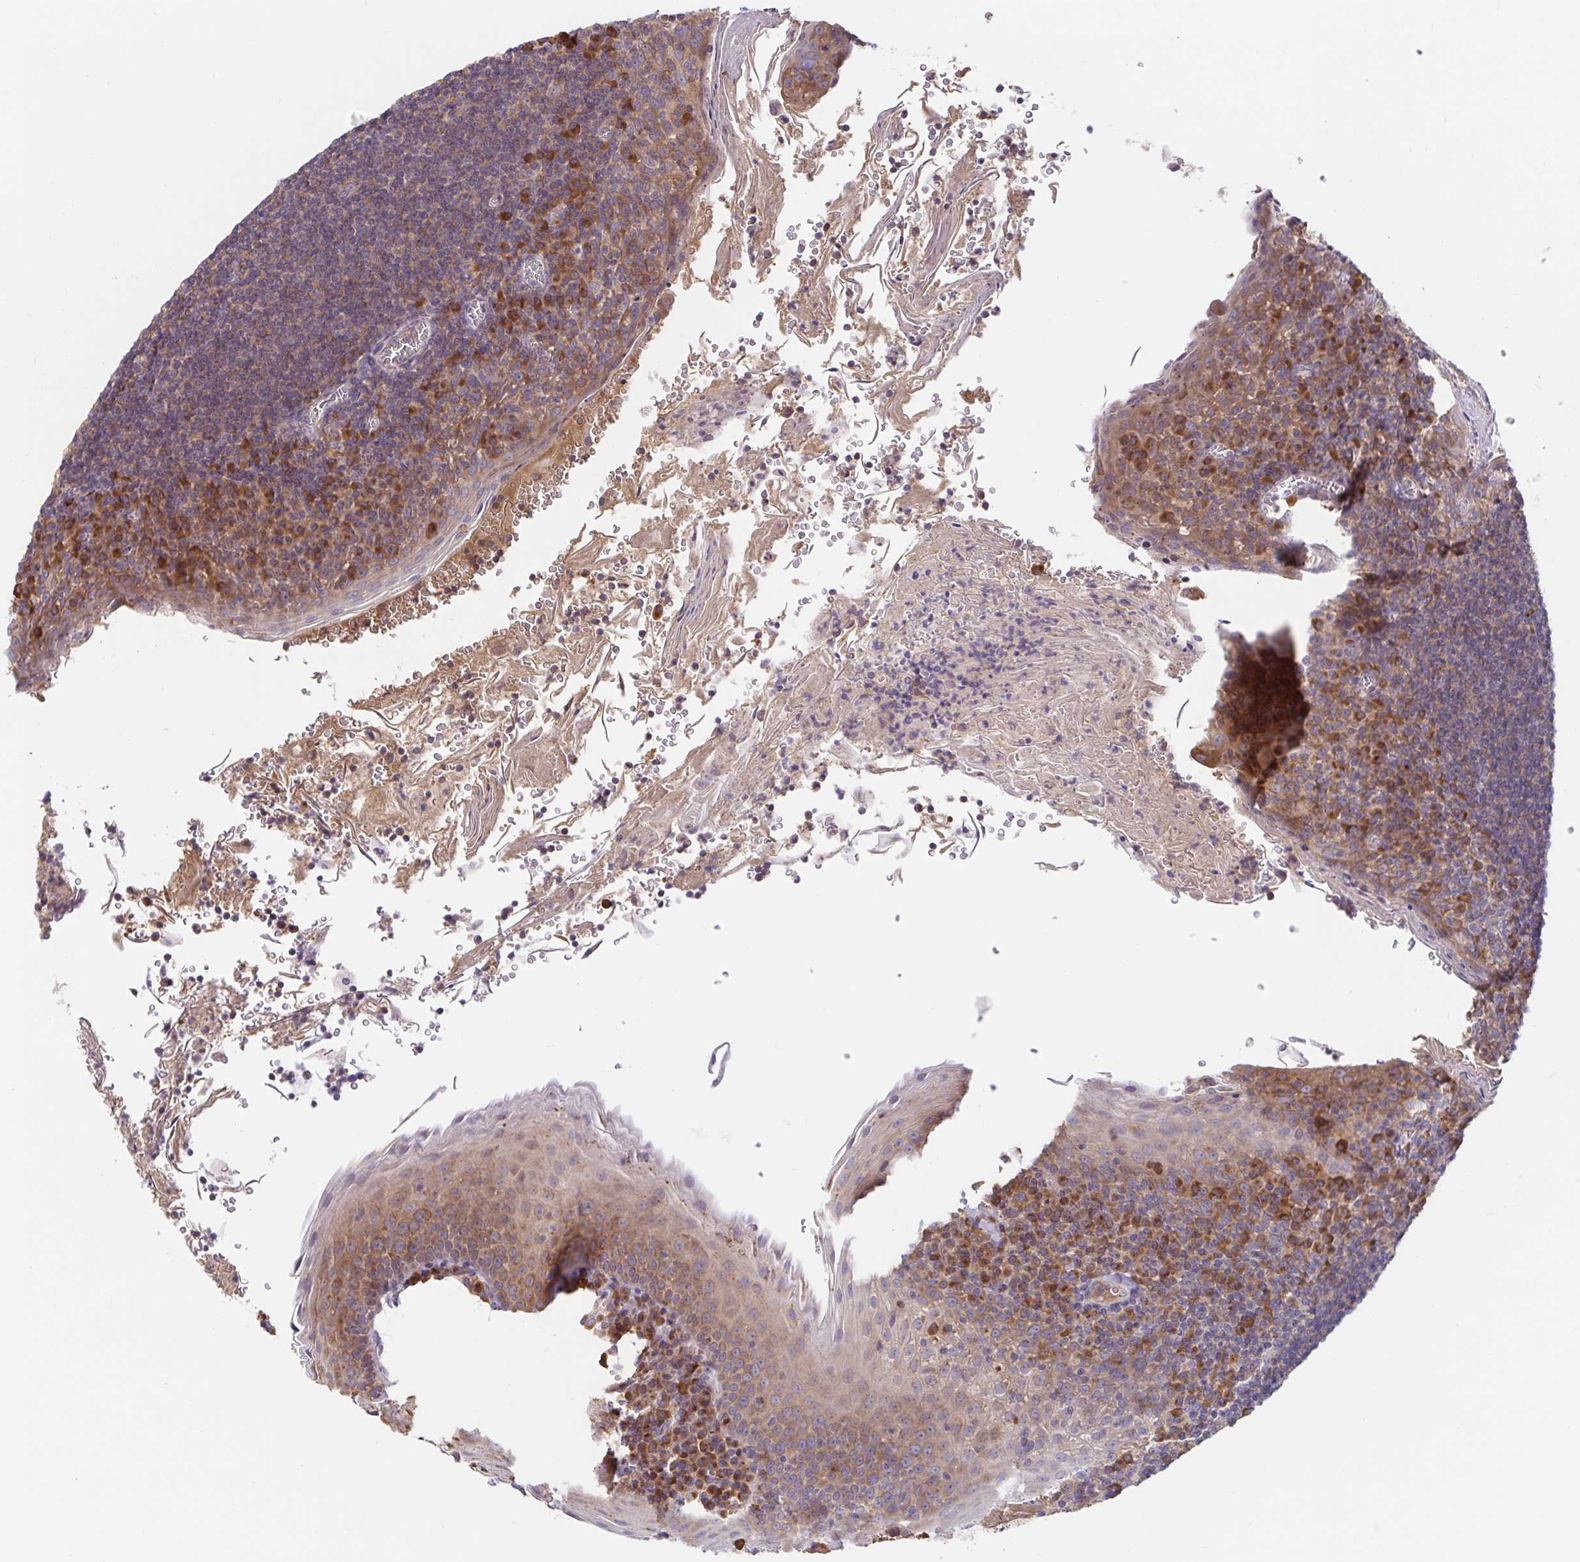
{"staining": {"intensity": "moderate", "quantity": ">75%", "location": "cytoplasmic/membranous"}, "tissue": "tonsil", "cell_type": "Germinal center cells", "image_type": "normal", "snomed": [{"axis": "morphology", "description": "Normal tissue, NOS"}, {"axis": "topography", "description": "Tonsil"}], "caption": "The micrograph demonstrates staining of unremarkable tonsil, revealing moderate cytoplasmic/membranous protein expression (brown color) within germinal center cells. (Brightfield microscopy of DAB IHC at high magnification).", "gene": "LARP1", "patient": {"sex": "male", "age": 27}}